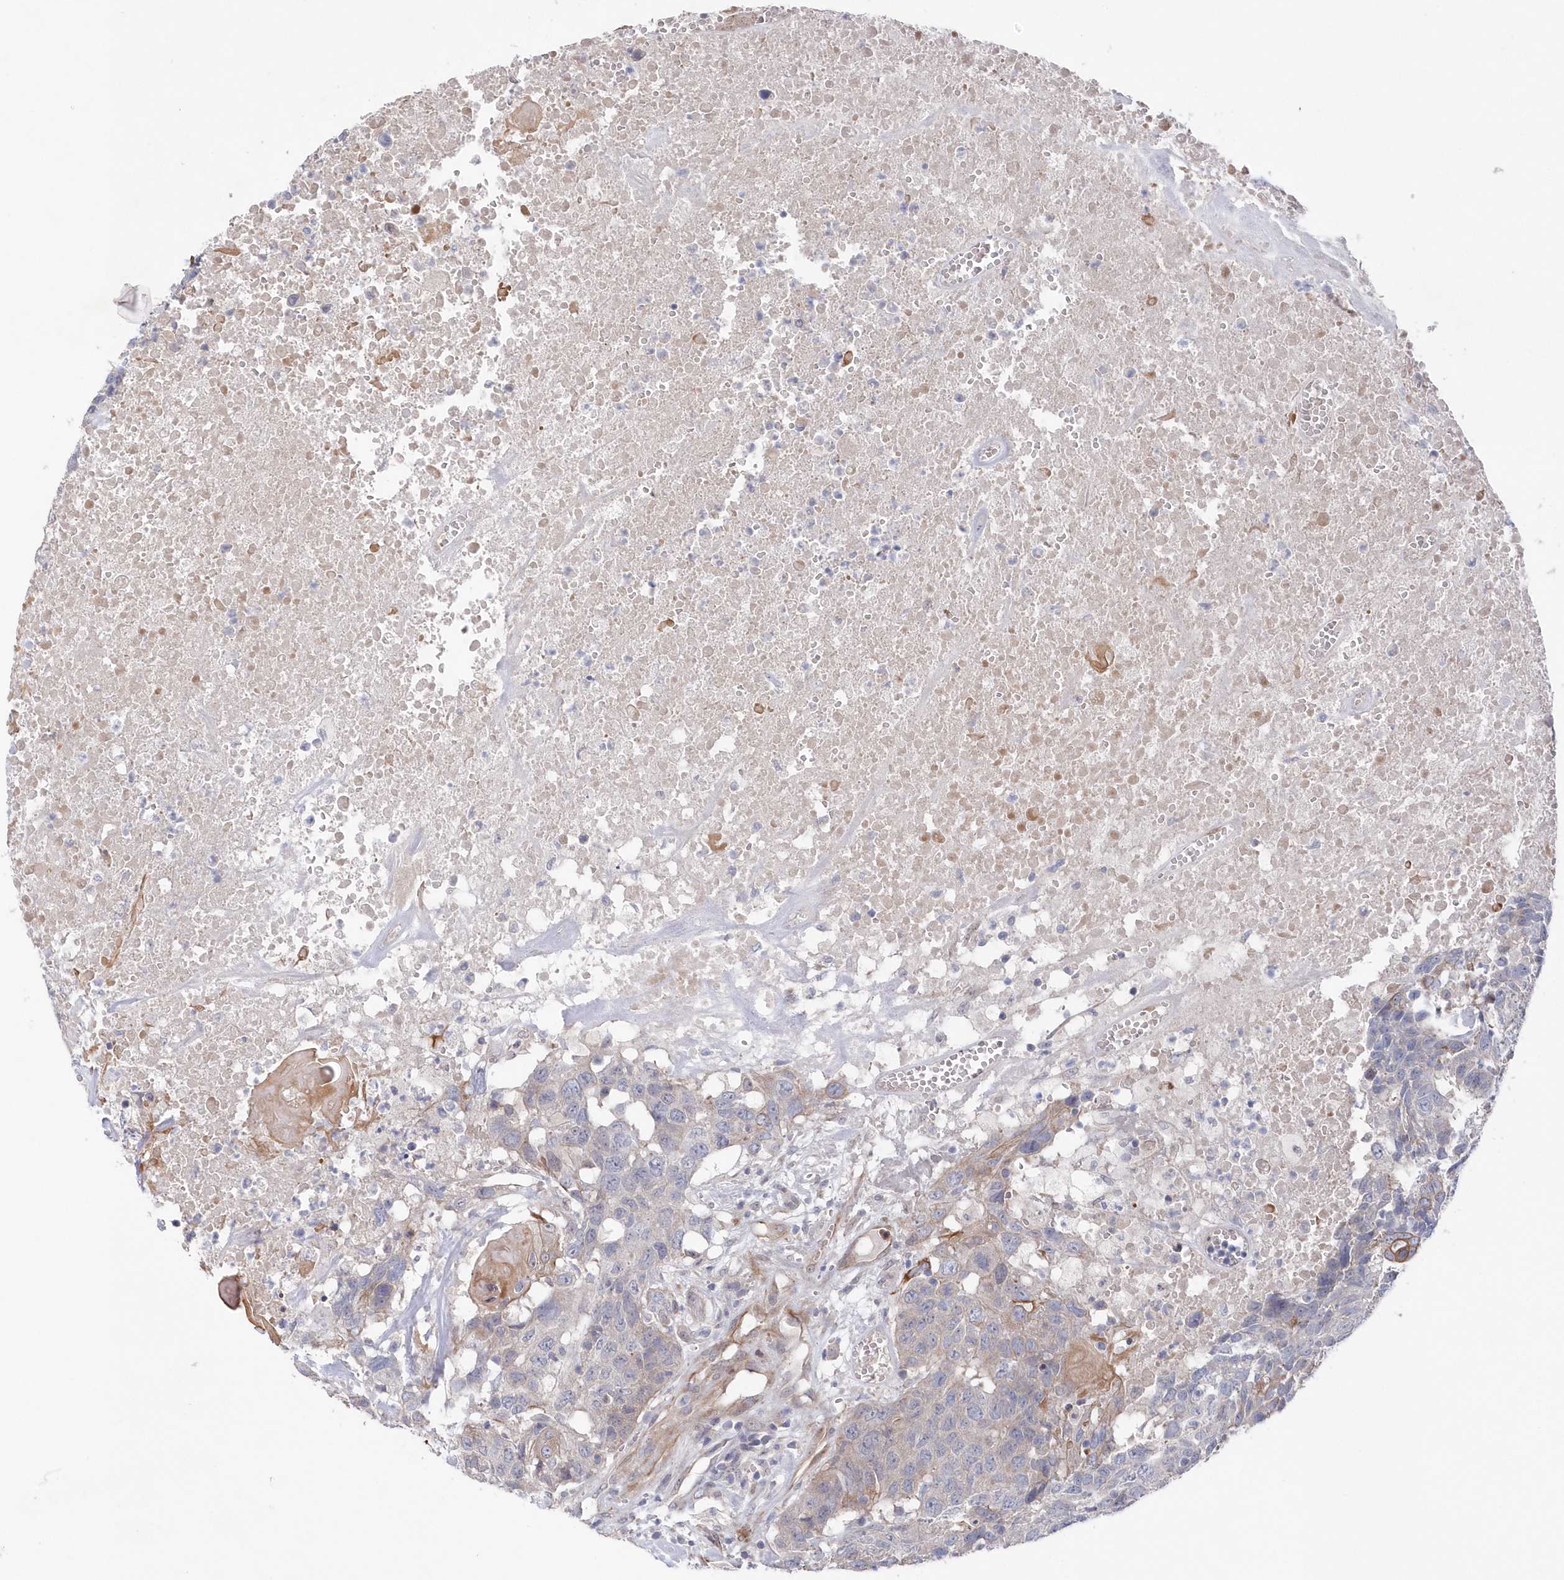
{"staining": {"intensity": "negative", "quantity": "none", "location": "none"}, "tissue": "head and neck cancer", "cell_type": "Tumor cells", "image_type": "cancer", "snomed": [{"axis": "morphology", "description": "Squamous cell carcinoma, NOS"}, {"axis": "topography", "description": "Head-Neck"}], "caption": "Tumor cells are negative for brown protein staining in squamous cell carcinoma (head and neck).", "gene": "KIAA1586", "patient": {"sex": "male", "age": 66}}